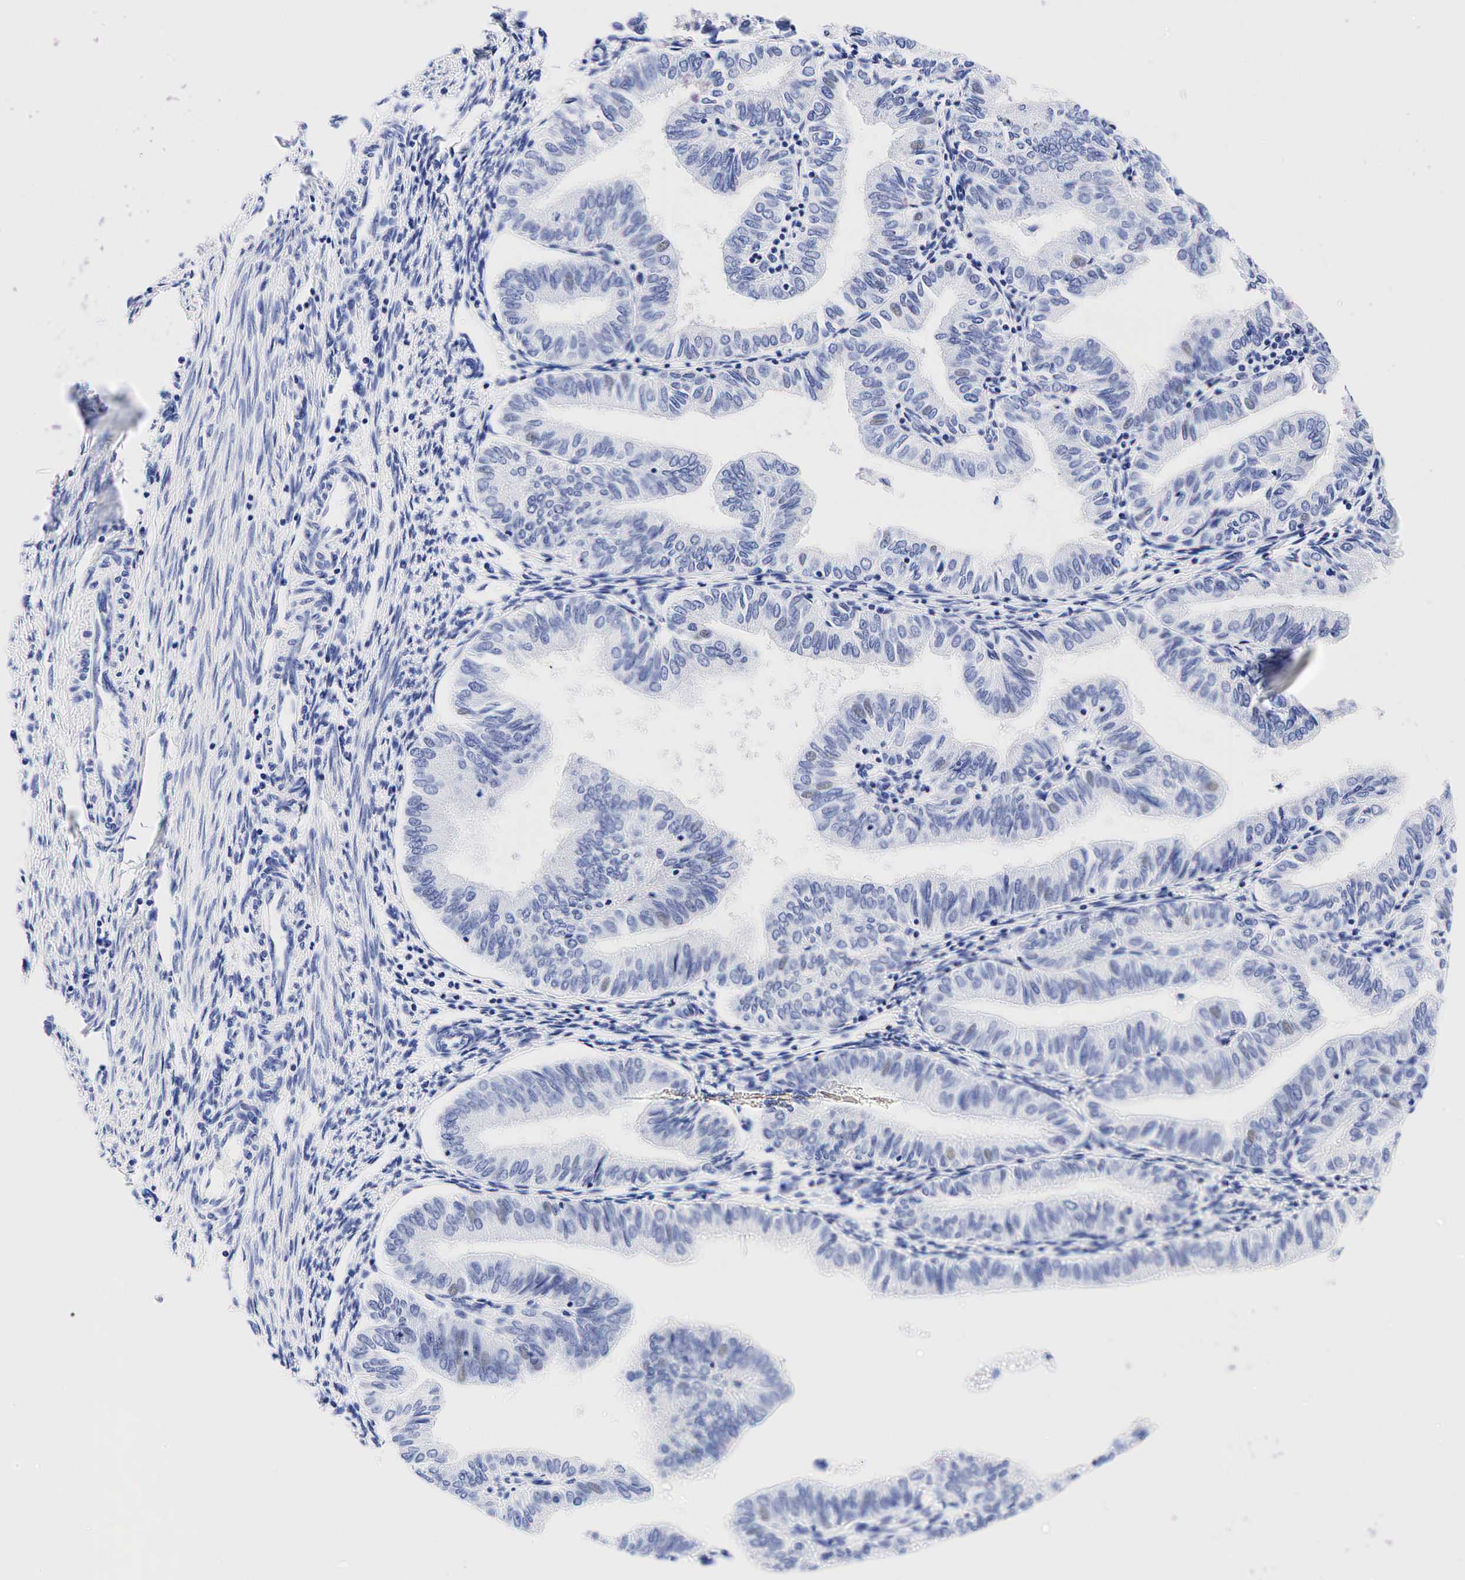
{"staining": {"intensity": "weak", "quantity": "<25%", "location": "nuclear"}, "tissue": "endometrial cancer", "cell_type": "Tumor cells", "image_type": "cancer", "snomed": [{"axis": "morphology", "description": "Adenocarcinoma, NOS"}, {"axis": "topography", "description": "Endometrium"}], "caption": "An image of adenocarcinoma (endometrial) stained for a protein exhibits no brown staining in tumor cells.", "gene": "ESR1", "patient": {"sex": "female", "age": 51}}